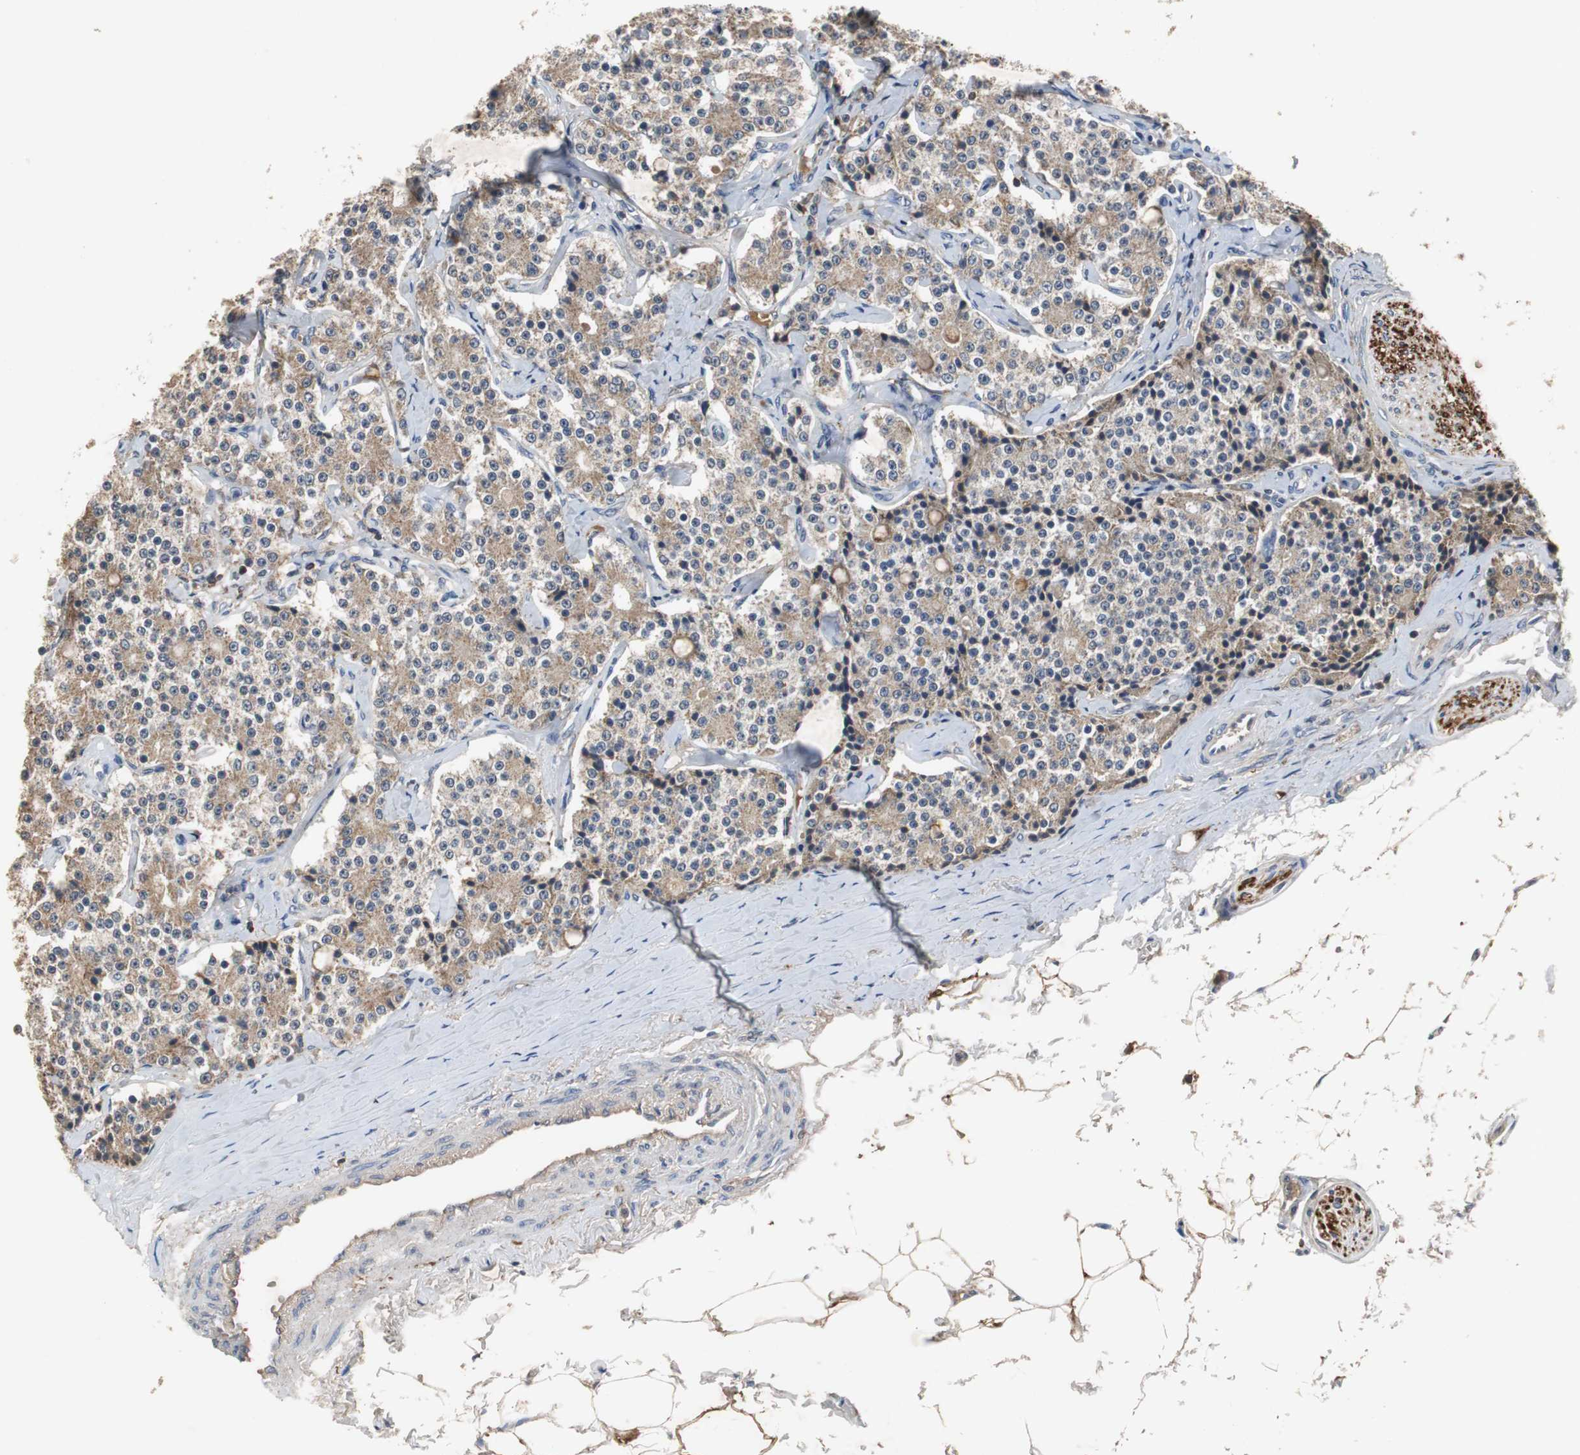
{"staining": {"intensity": "moderate", "quantity": ">75%", "location": "cytoplasmic/membranous"}, "tissue": "carcinoid", "cell_type": "Tumor cells", "image_type": "cancer", "snomed": [{"axis": "morphology", "description": "Carcinoid, malignant, NOS"}, {"axis": "topography", "description": "Colon"}], "caption": "This photomicrograph displays carcinoid stained with IHC to label a protein in brown. The cytoplasmic/membranous of tumor cells show moderate positivity for the protein. Nuclei are counter-stained blue.", "gene": "CALB2", "patient": {"sex": "female", "age": 61}}